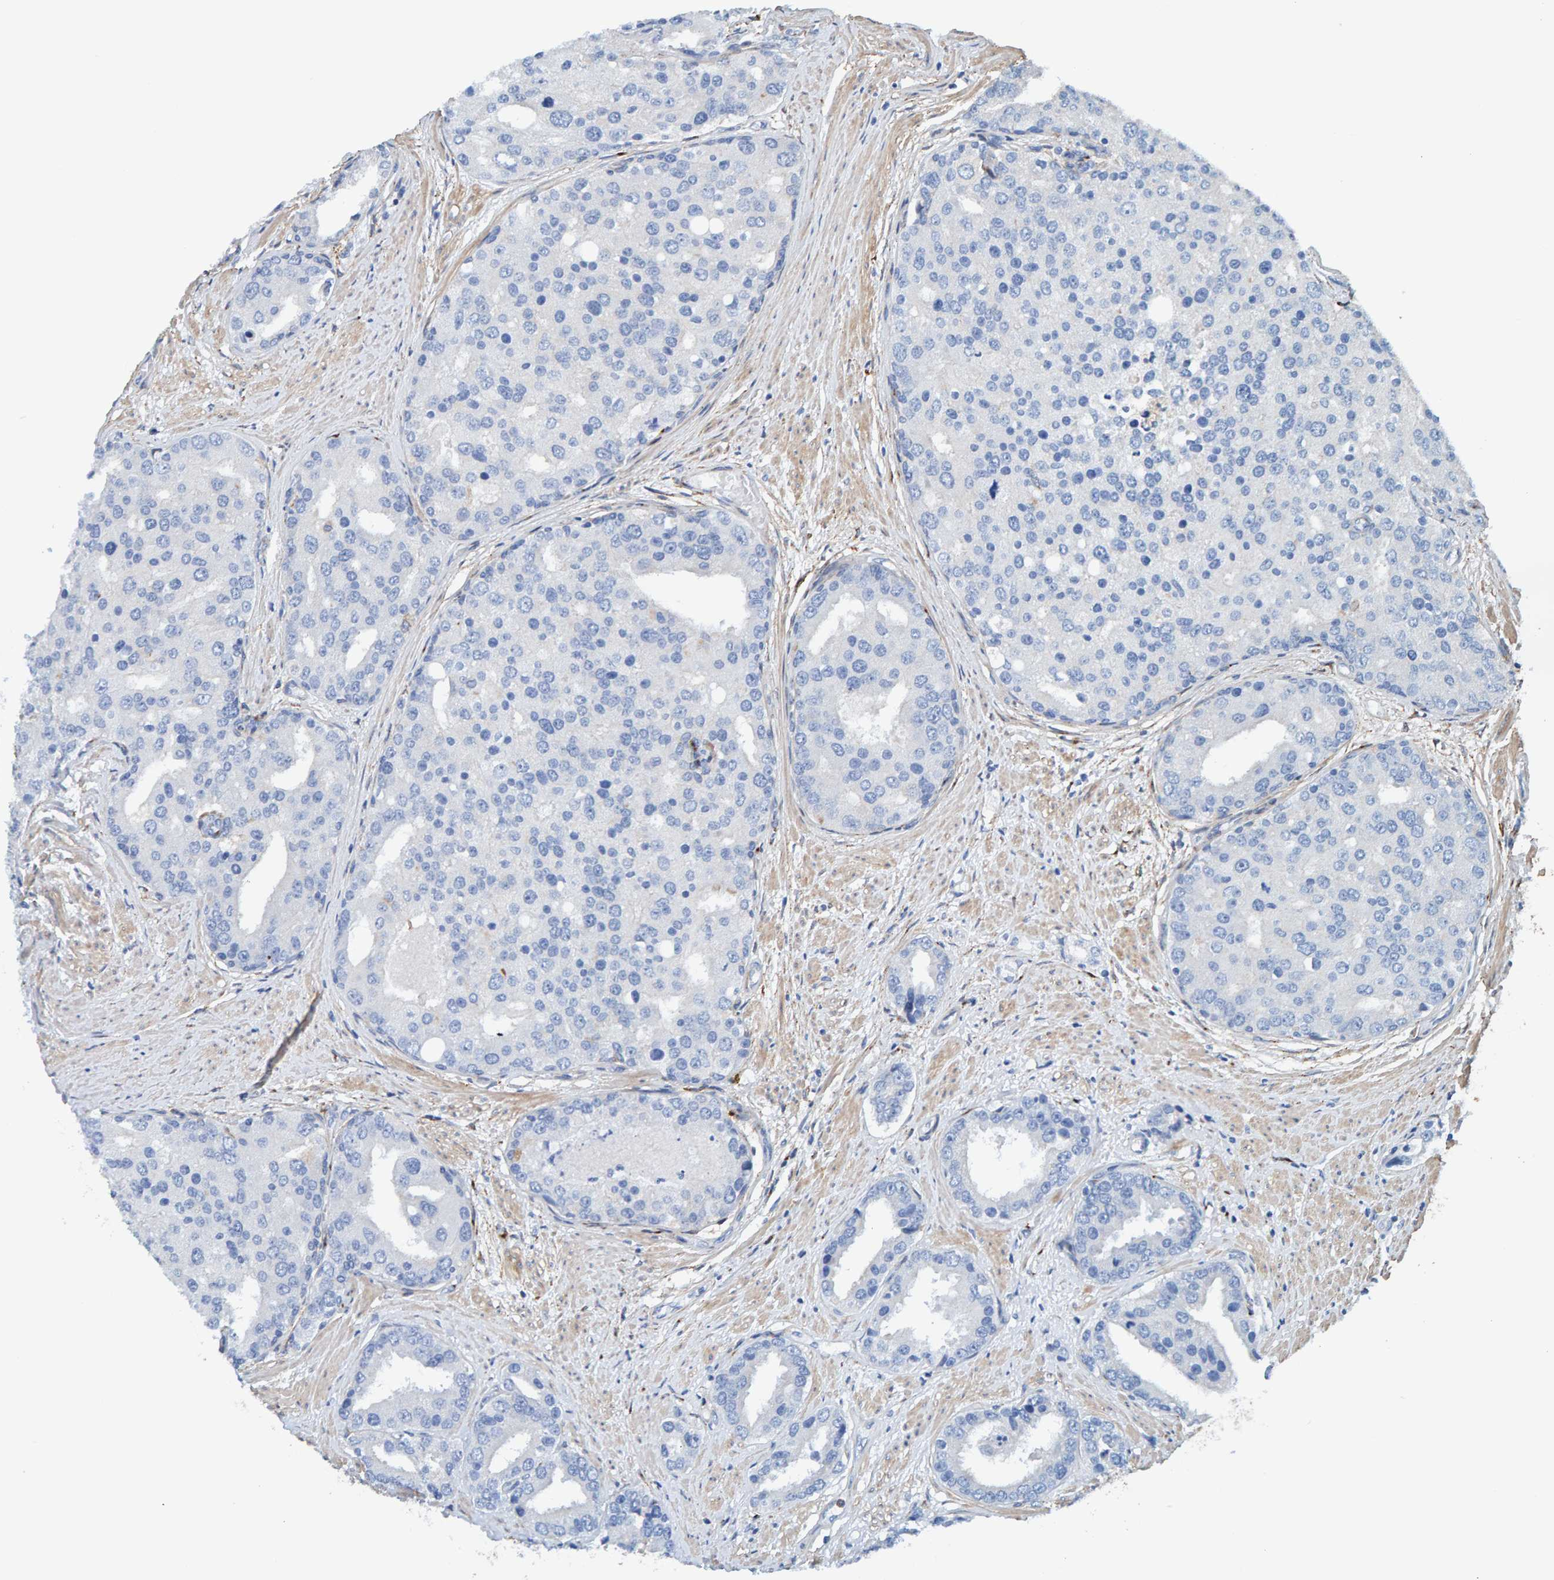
{"staining": {"intensity": "negative", "quantity": "none", "location": "none"}, "tissue": "prostate cancer", "cell_type": "Tumor cells", "image_type": "cancer", "snomed": [{"axis": "morphology", "description": "Adenocarcinoma, High grade"}, {"axis": "topography", "description": "Prostate"}], "caption": "High power microscopy photomicrograph of an IHC photomicrograph of prostate adenocarcinoma (high-grade), revealing no significant expression in tumor cells.", "gene": "LRP1", "patient": {"sex": "male", "age": 50}}